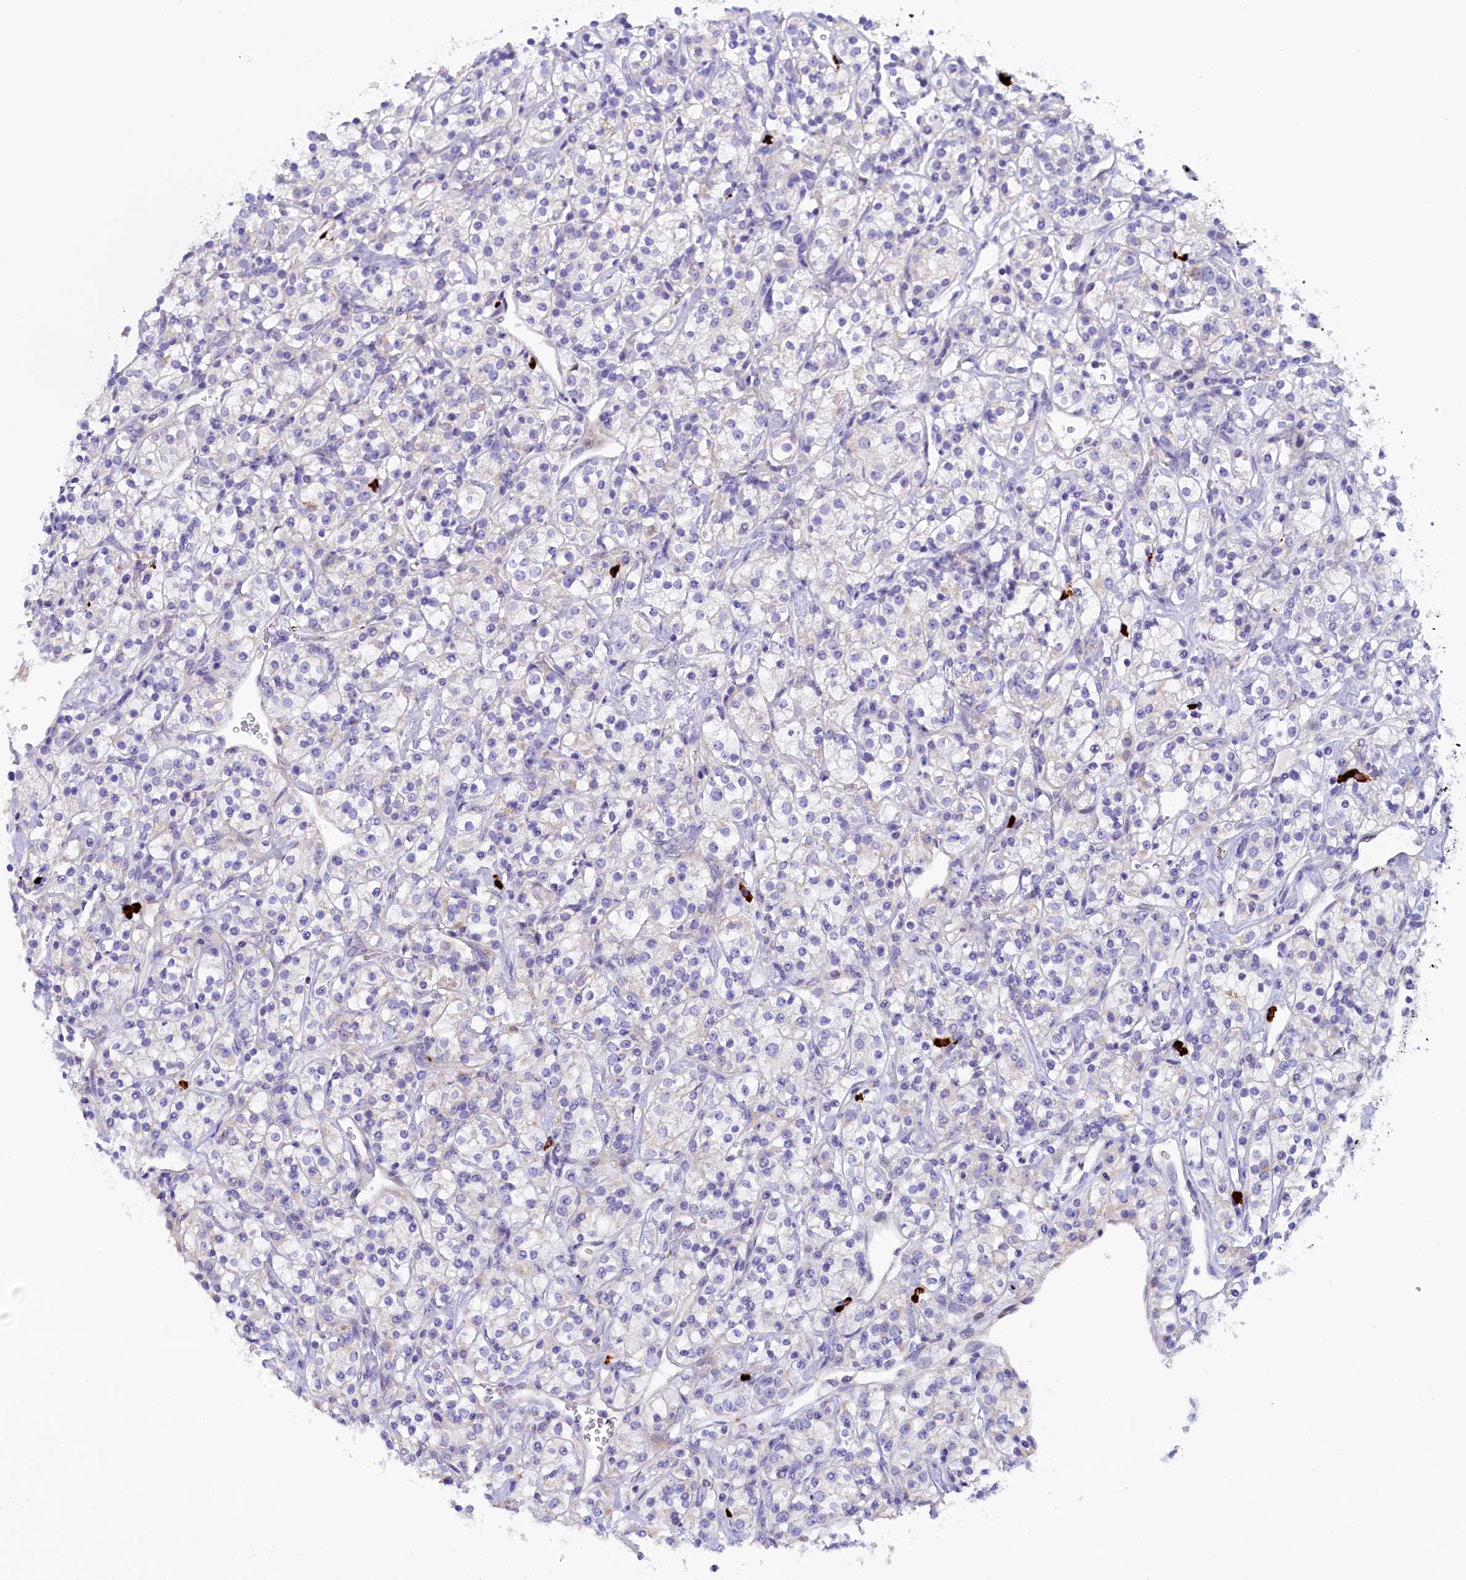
{"staining": {"intensity": "moderate", "quantity": "<25%", "location": "cytoplasmic/membranous"}, "tissue": "renal cancer", "cell_type": "Tumor cells", "image_type": "cancer", "snomed": [{"axis": "morphology", "description": "Adenocarcinoma, NOS"}, {"axis": "topography", "description": "Kidney"}], "caption": "There is low levels of moderate cytoplasmic/membranous expression in tumor cells of adenocarcinoma (renal), as demonstrated by immunohistochemical staining (brown color).", "gene": "RTTN", "patient": {"sex": "male", "age": 77}}